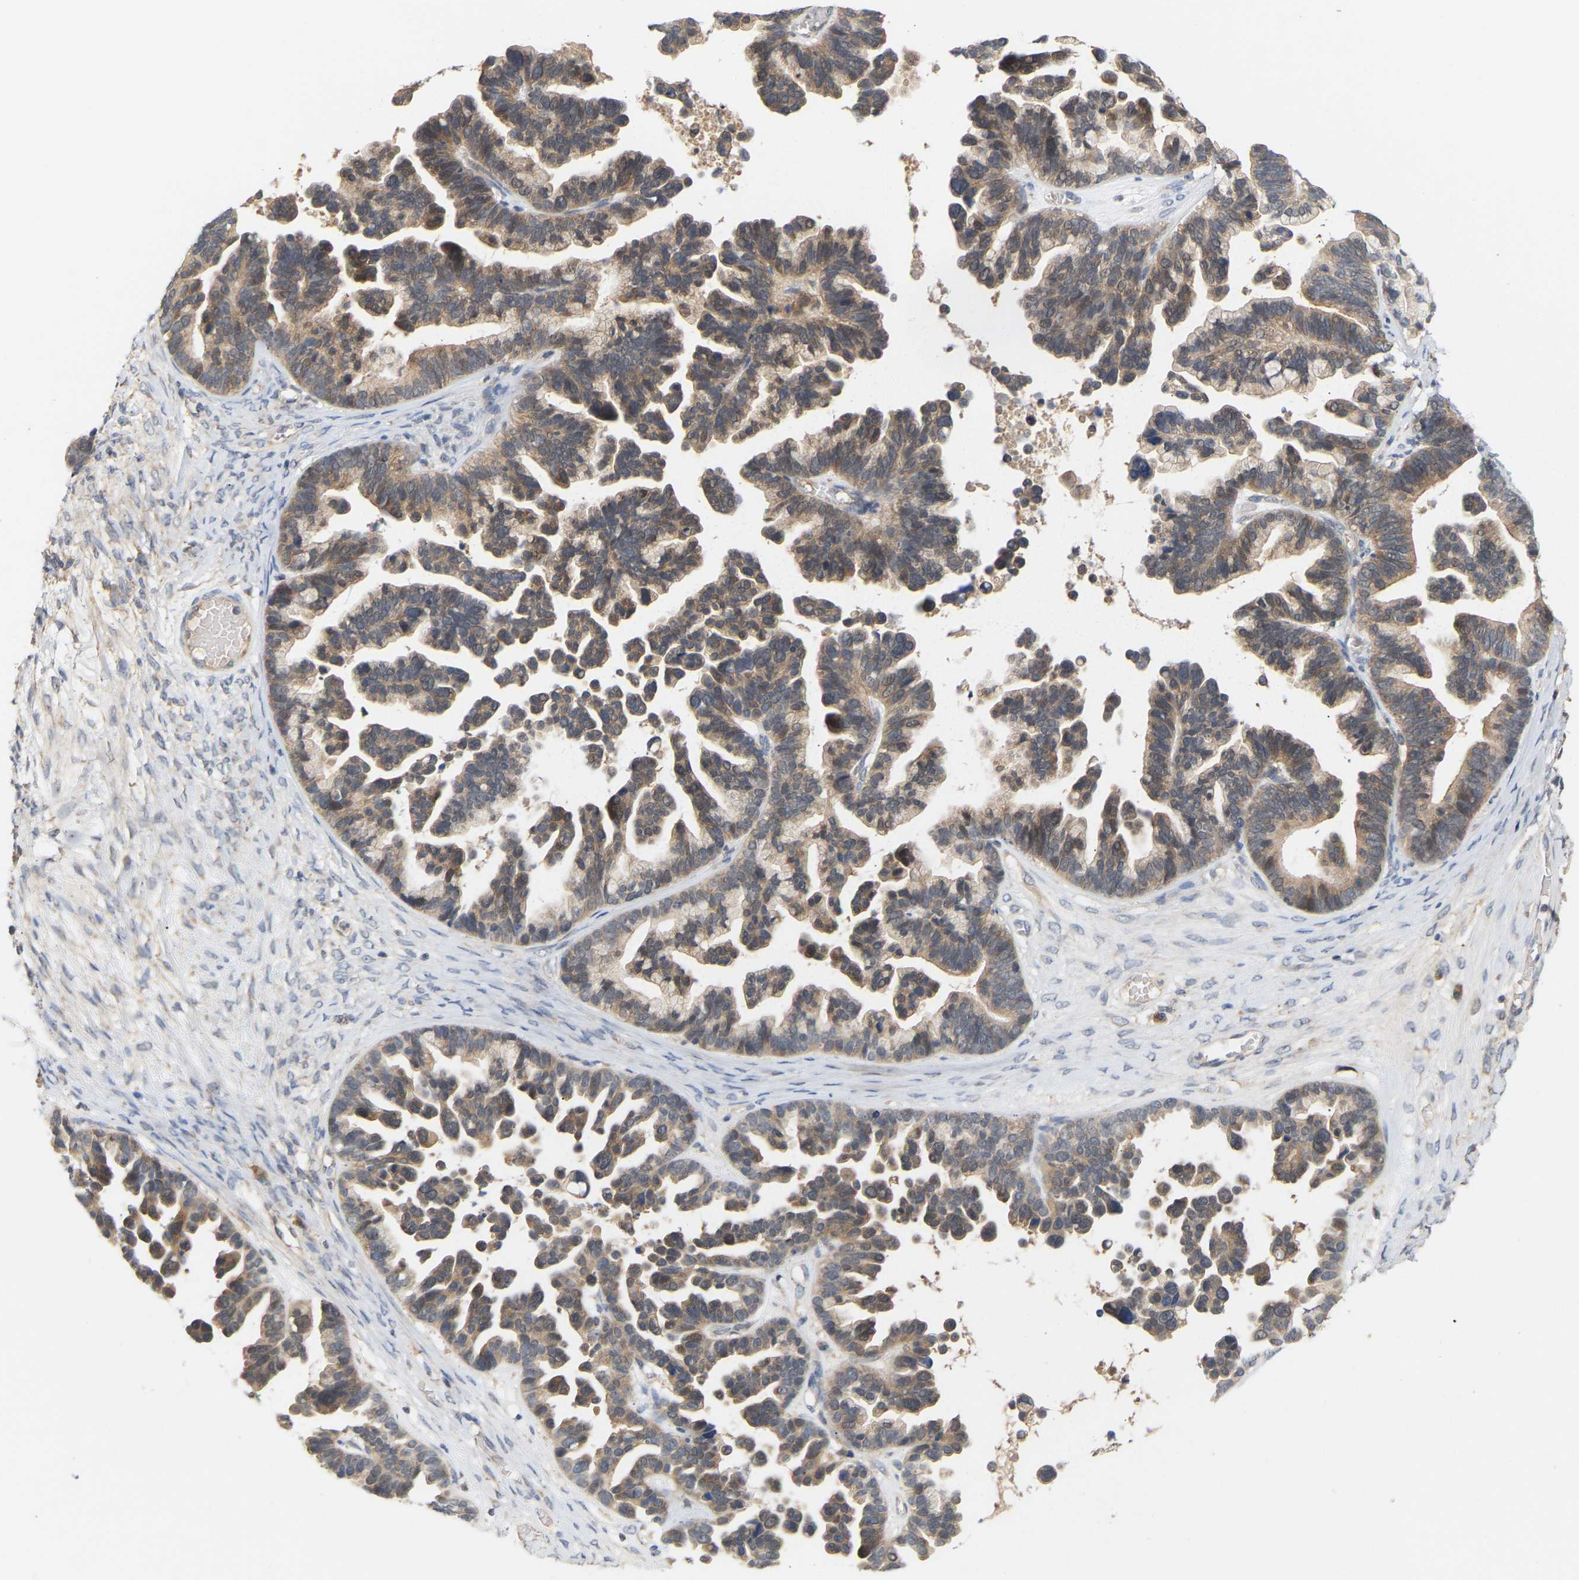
{"staining": {"intensity": "weak", "quantity": ">75%", "location": "cytoplasmic/membranous"}, "tissue": "ovarian cancer", "cell_type": "Tumor cells", "image_type": "cancer", "snomed": [{"axis": "morphology", "description": "Cystadenocarcinoma, serous, NOS"}, {"axis": "topography", "description": "Ovary"}], "caption": "IHC histopathology image of ovarian cancer stained for a protein (brown), which reveals low levels of weak cytoplasmic/membranous staining in about >75% of tumor cells.", "gene": "TPMT", "patient": {"sex": "female", "age": 56}}